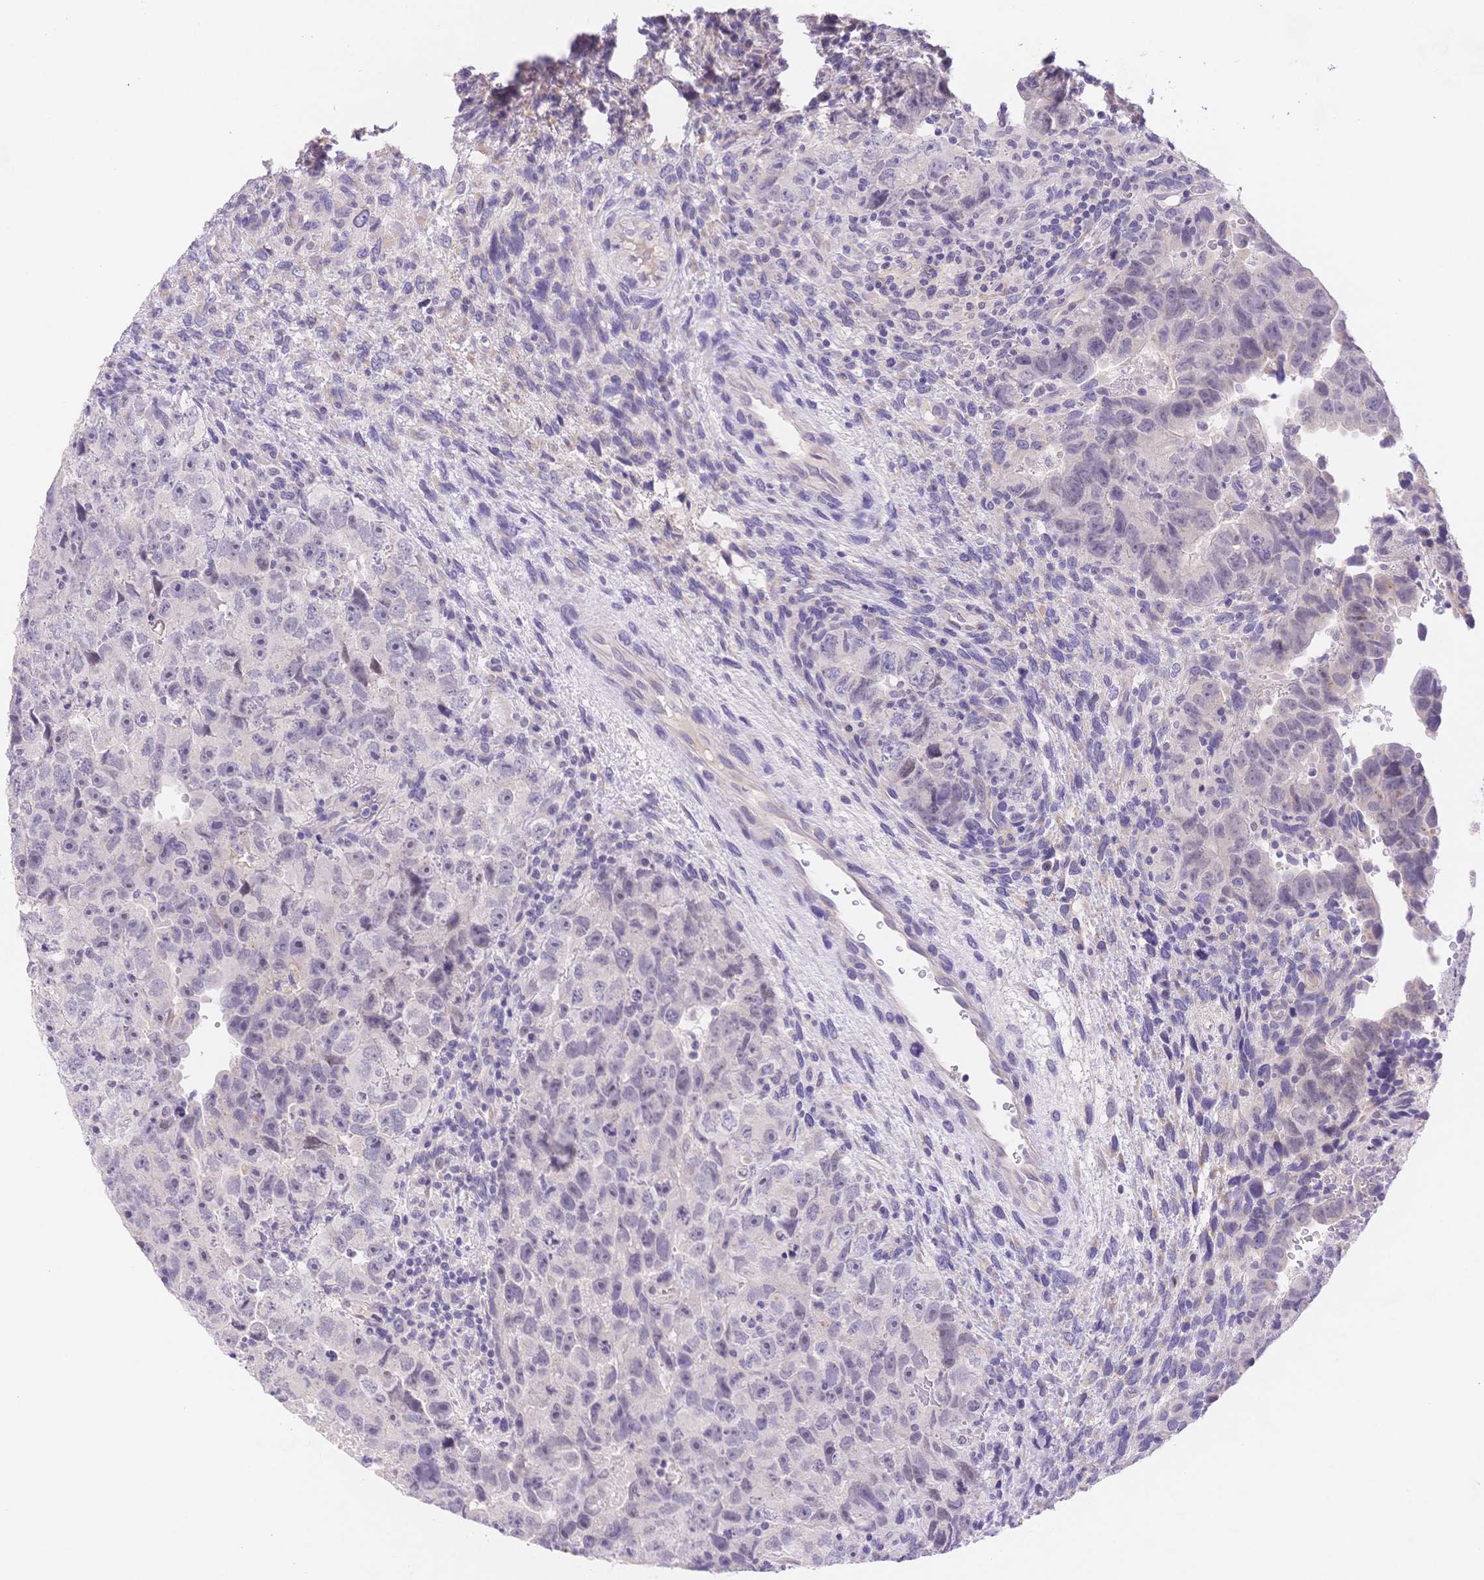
{"staining": {"intensity": "negative", "quantity": "none", "location": "none"}, "tissue": "testis cancer", "cell_type": "Tumor cells", "image_type": "cancer", "snomed": [{"axis": "morphology", "description": "Carcinoma, Embryonal, NOS"}, {"axis": "topography", "description": "Testis"}], "caption": "Tumor cells are negative for protein expression in human testis cancer.", "gene": "MYOM1", "patient": {"sex": "male", "age": 24}}